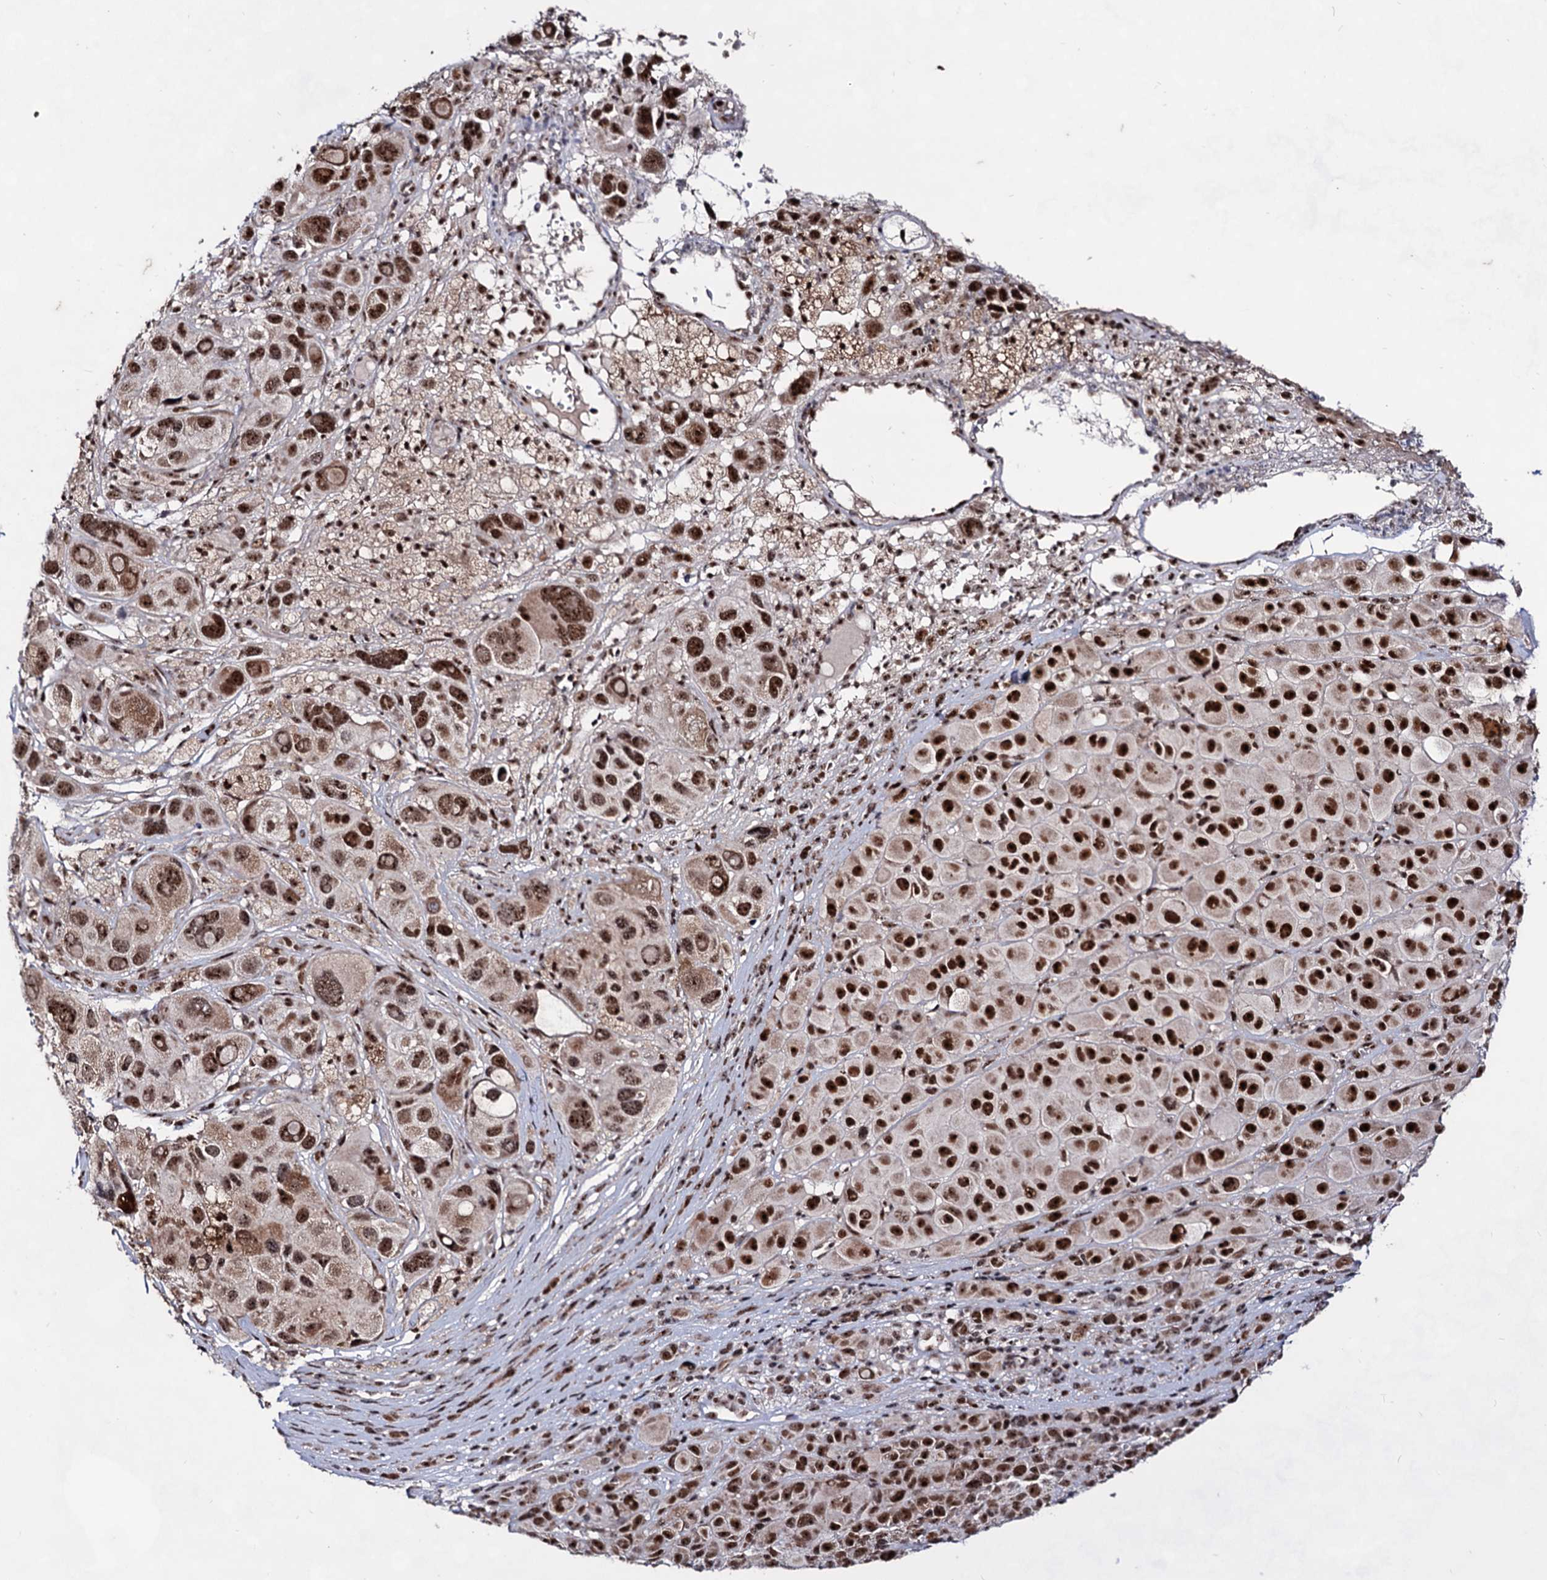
{"staining": {"intensity": "strong", "quantity": ">75%", "location": "nuclear"}, "tissue": "melanoma", "cell_type": "Tumor cells", "image_type": "cancer", "snomed": [{"axis": "morphology", "description": "Malignant melanoma, NOS"}, {"axis": "topography", "description": "Skin of trunk"}], "caption": "Protein expression analysis of human melanoma reveals strong nuclear positivity in about >75% of tumor cells.", "gene": "EXOSC10", "patient": {"sex": "male", "age": 71}}